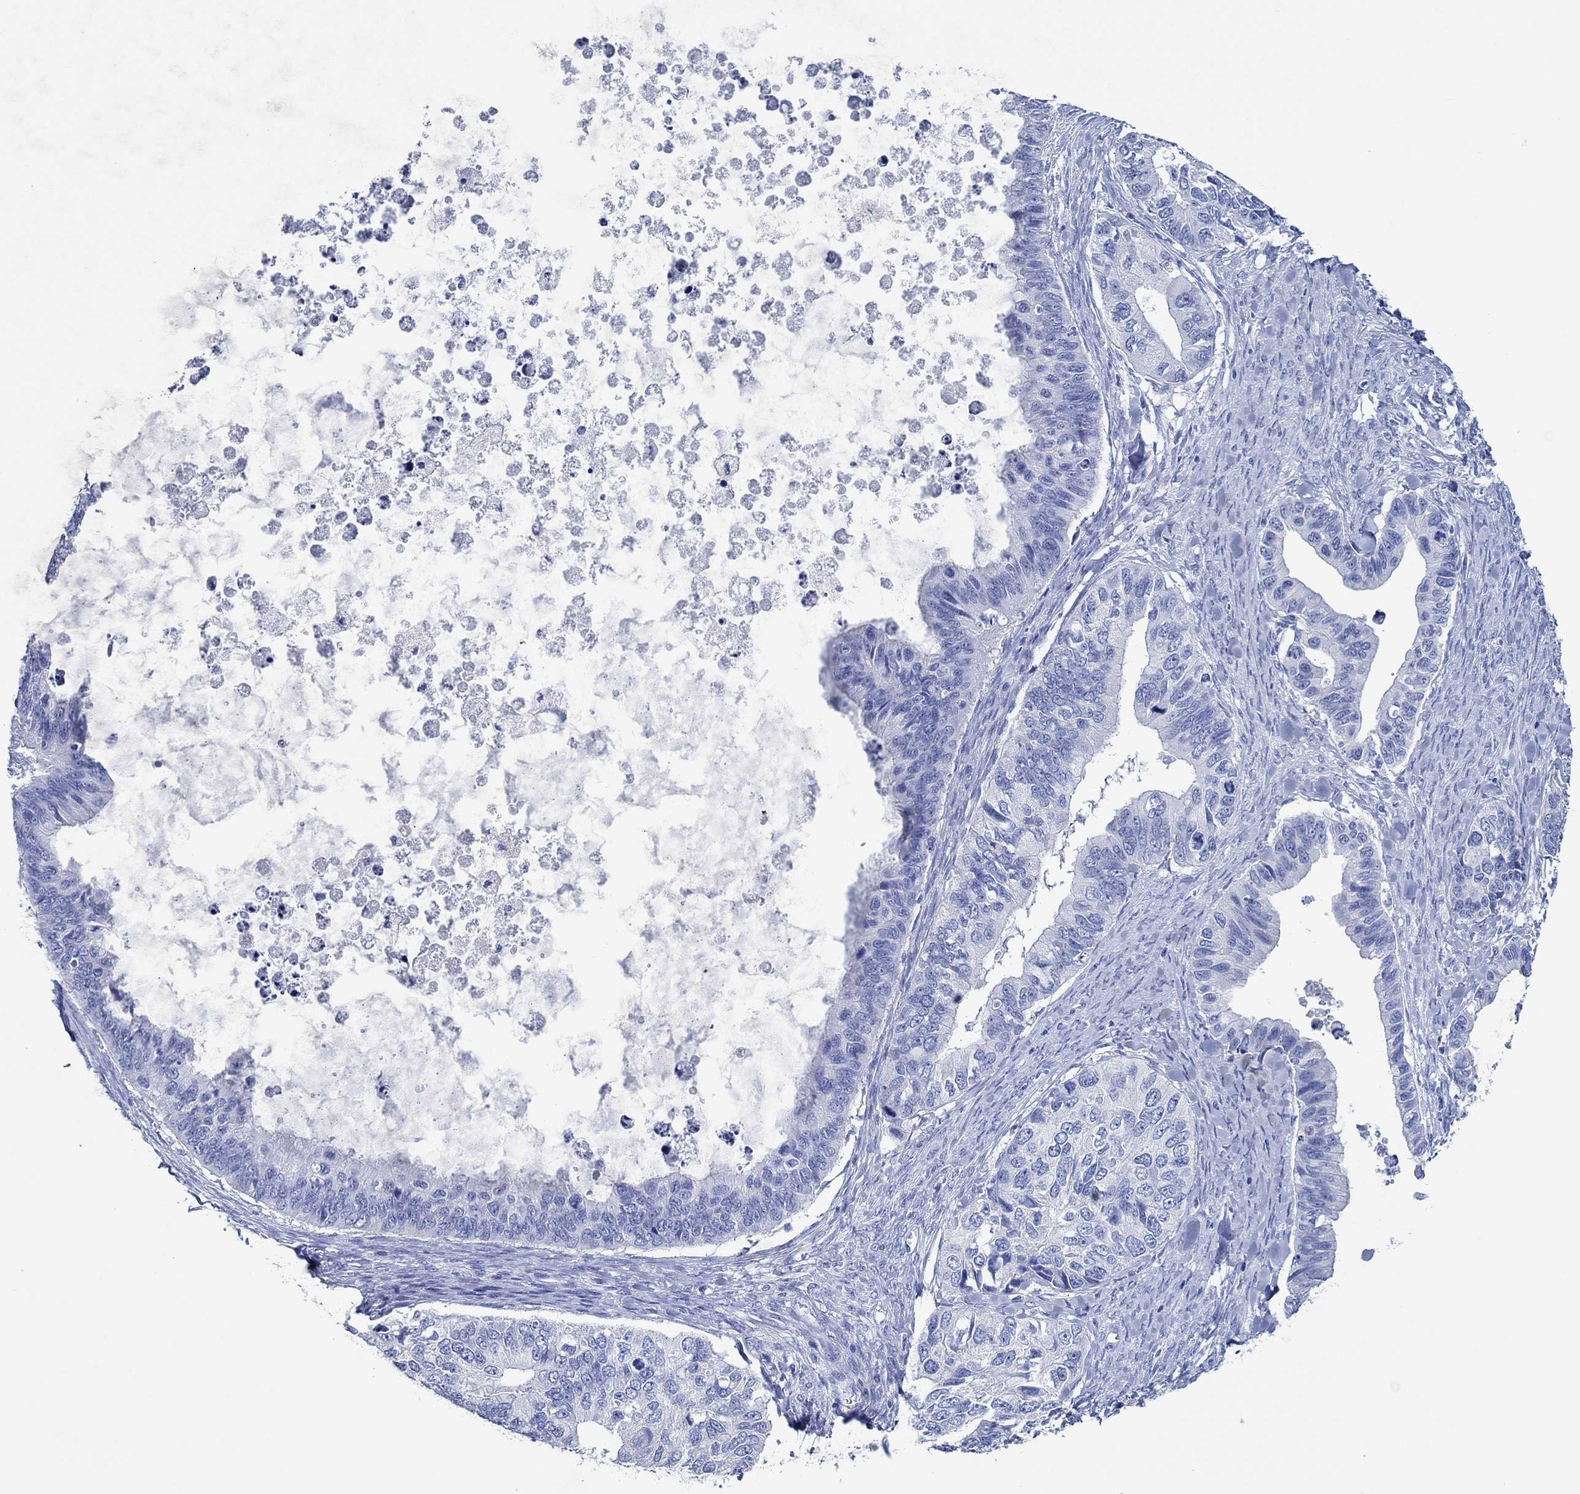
{"staining": {"intensity": "negative", "quantity": "none", "location": "none"}, "tissue": "ovarian cancer", "cell_type": "Tumor cells", "image_type": "cancer", "snomed": [{"axis": "morphology", "description": "Cystadenocarcinoma, mucinous, NOS"}, {"axis": "topography", "description": "Ovary"}], "caption": "IHC of human ovarian cancer (mucinous cystadenocarcinoma) displays no expression in tumor cells.", "gene": "CPNE6", "patient": {"sex": "female", "age": 76}}